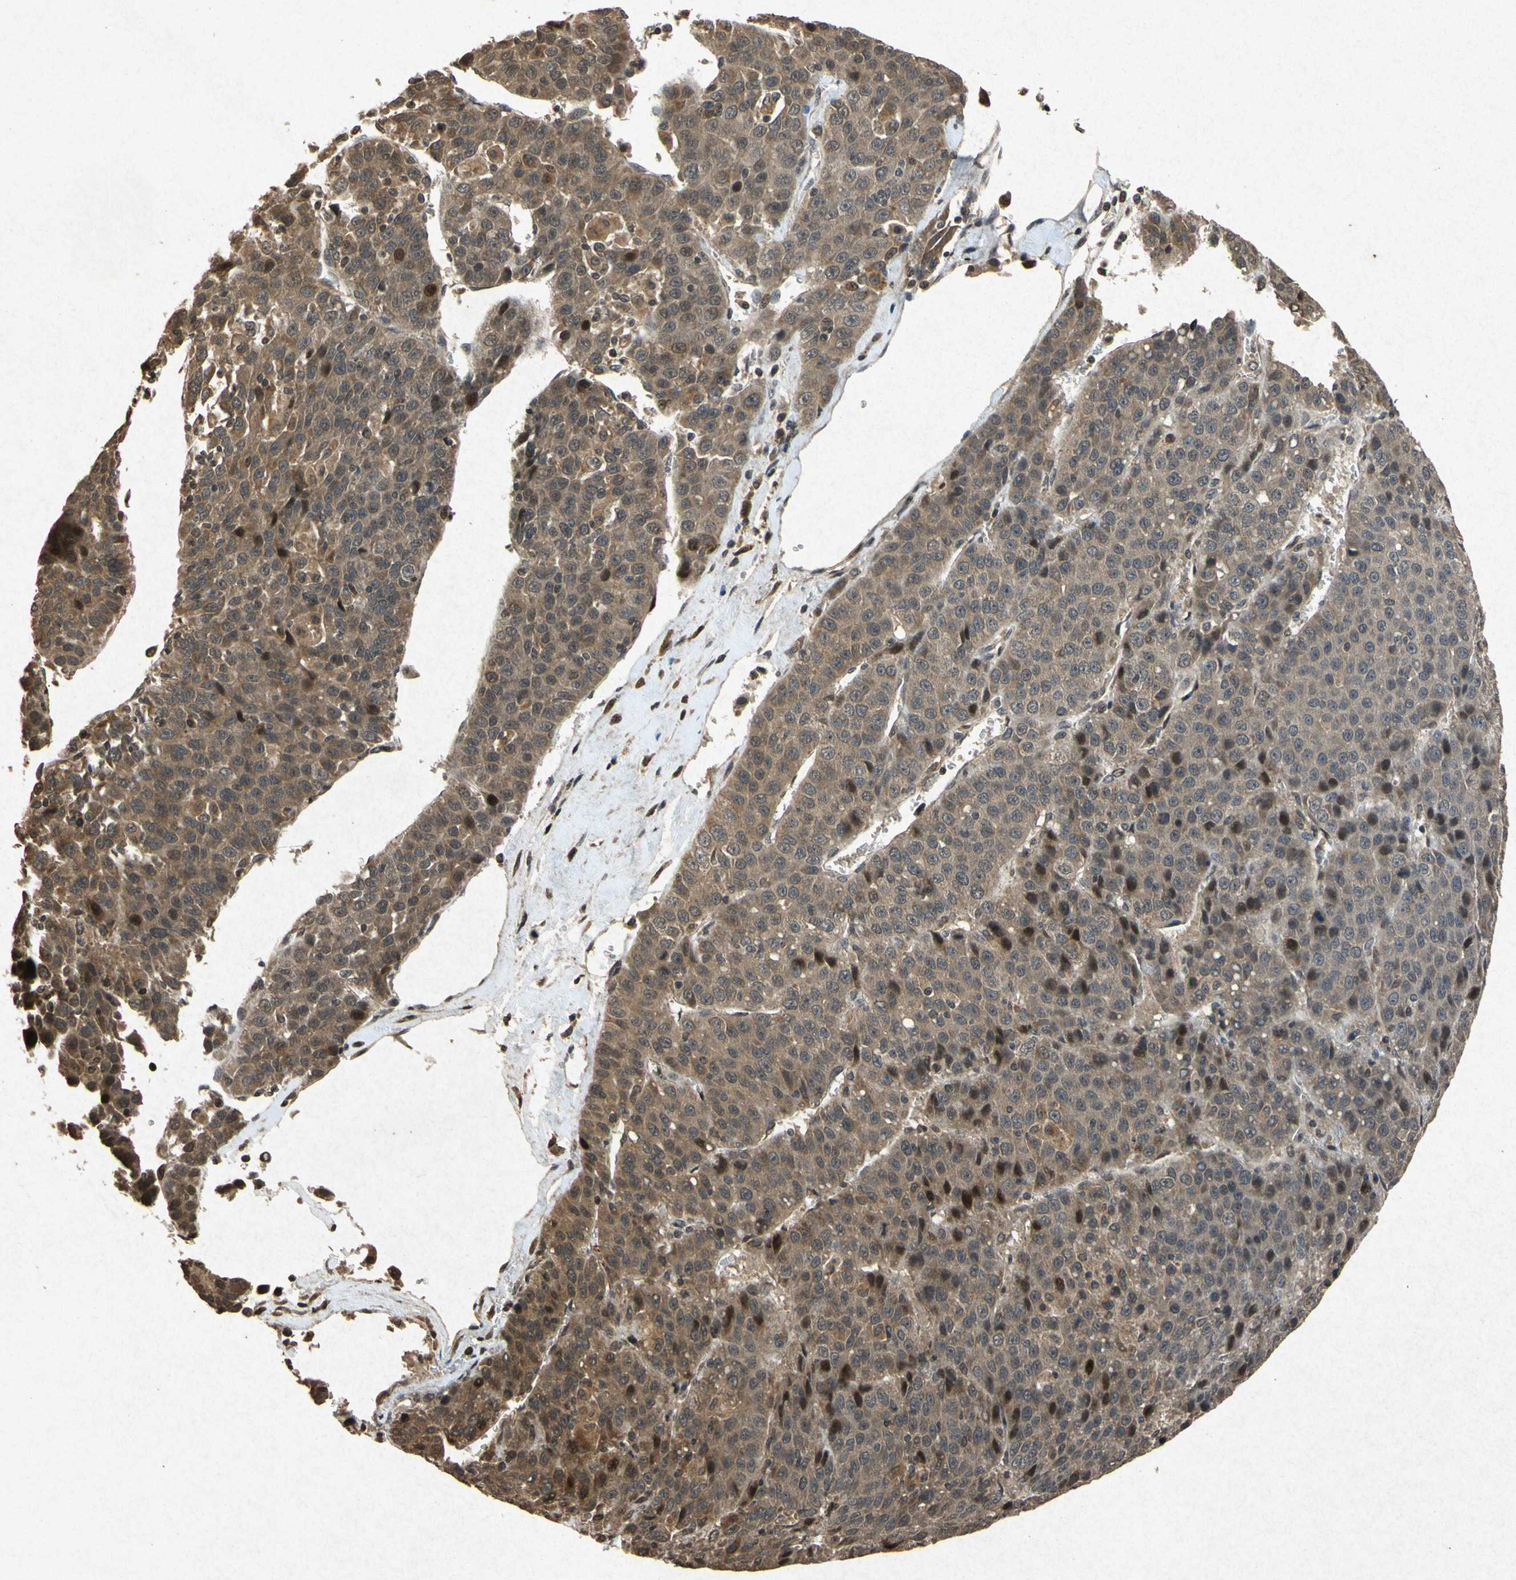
{"staining": {"intensity": "moderate", "quantity": ">75%", "location": "cytoplasmic/membranous"}, "tissue": "liver cancer", "cell_type": "Tumor cells", "image_type": "cancer", "snomed": [{"axis": "morphology", "description": "Carcinoma, Hepatocellular, NOS"}, {"axis": "topography", "description": "Liver"}], "caption": "Tumor cells reveal moderate cytoplasmic/membranous positivity in approximately >75% of cells in liver hepatocellular carcinoma. (DAB (3,3'-diaminobenzidine) = brown stain, brightfield microscopy at high magnification).", "gene": "ATP6V1H", "patient": {"sex": "female", "age": 53}}